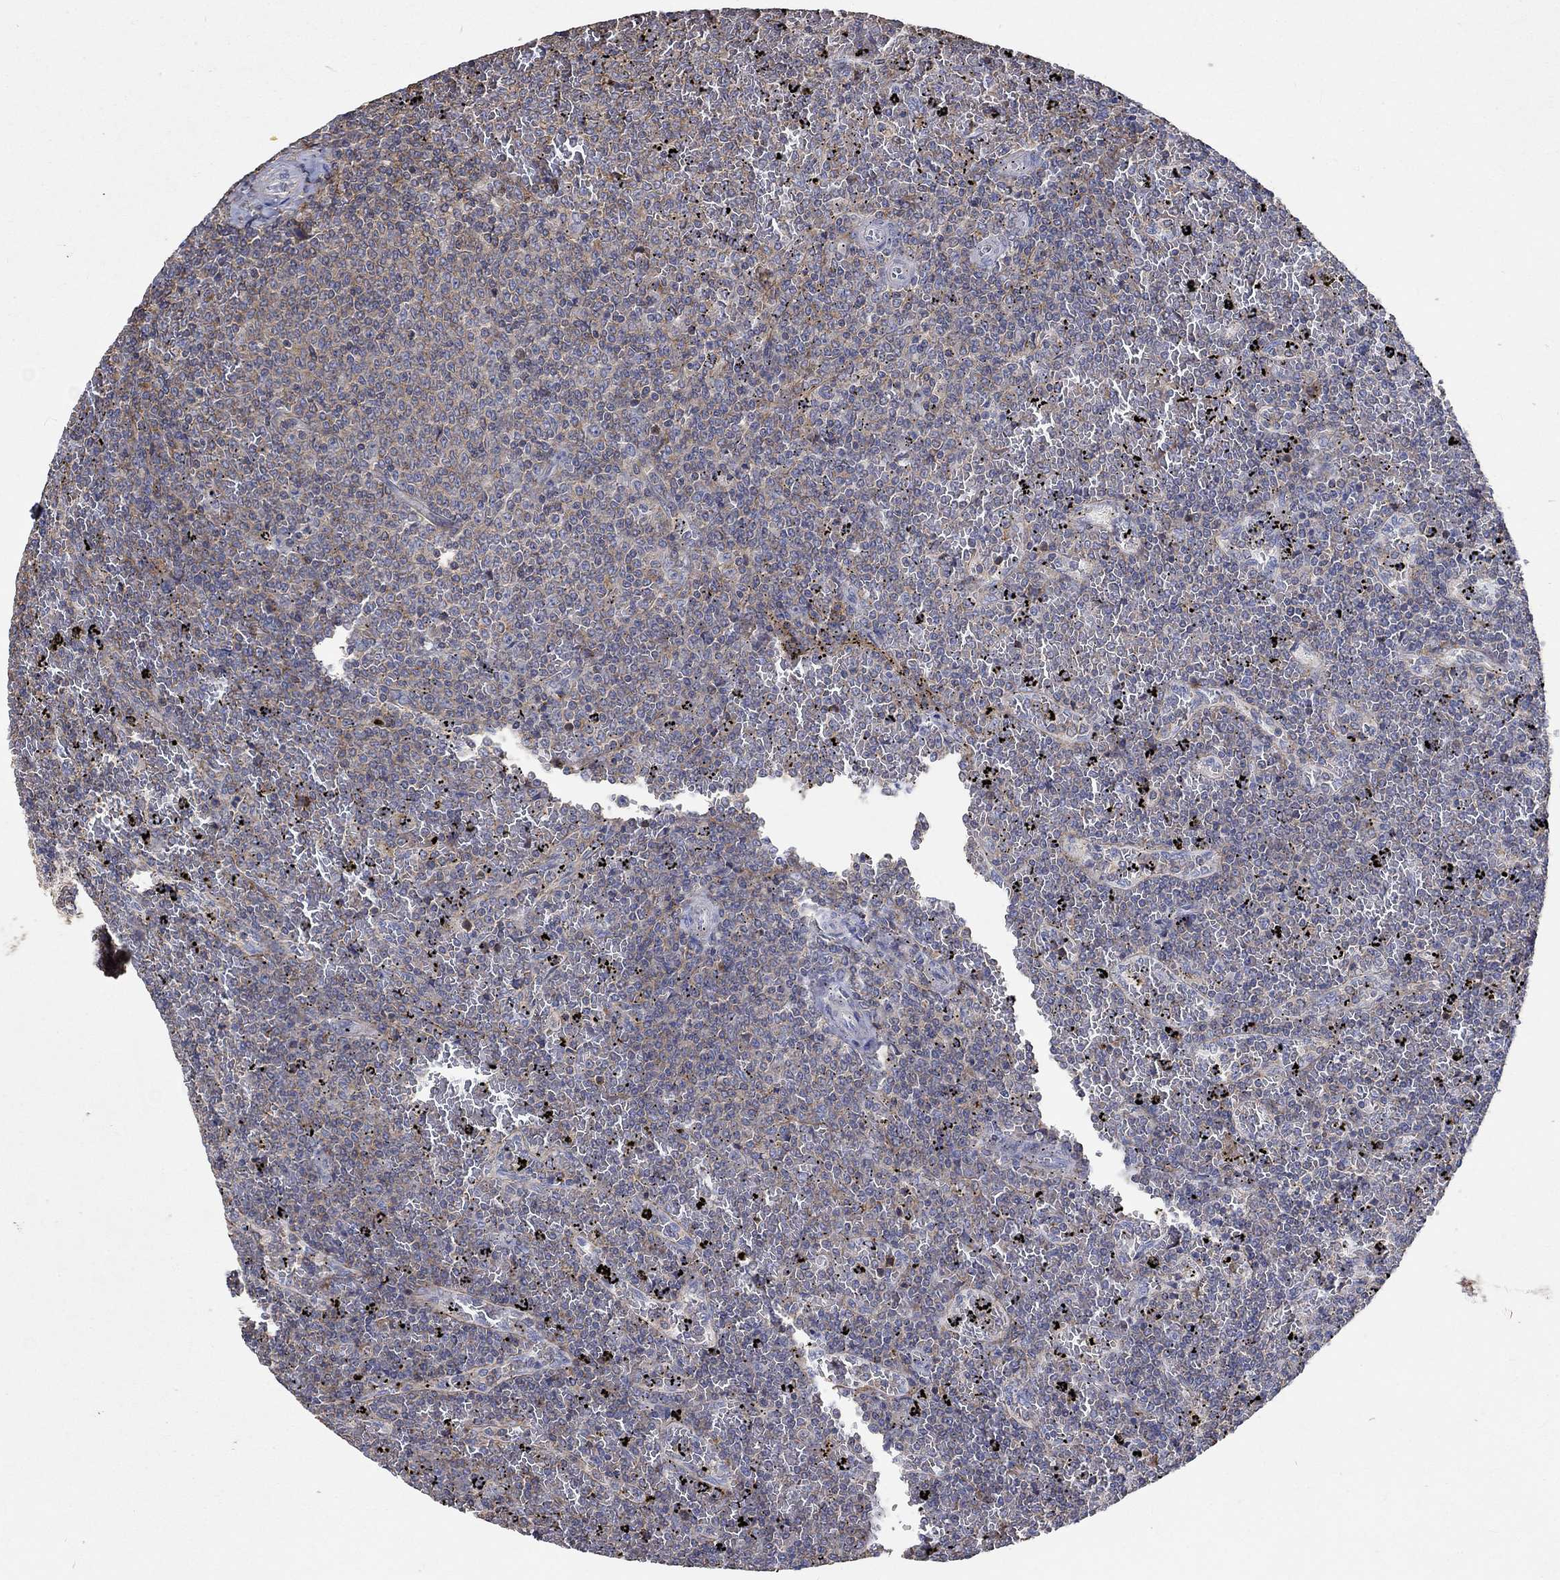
{"staining": {"intensity": "negative", "quantity": "none", "location": "none"}, "tissue": "lymphoma", "cell_type": "Tumor cells", "image_type": "cancer", "snomed": [{"axis": "morphology", "description": "Malignant lymphoma, non-Hodgkin's type, Low grade"}, {"axis": "topography", "description": "Spleen"}], "caption": "High magnification brightfield microscopy of malignant lymphoma, non-Hodgkin's type (low-grade) stained with DAB (3,3'-diaminobenzidine) (brown) and counterstained with hematoxylin (blue): tumor cells show no significant positivity. The staining is performed using DAB brown chromogen with nuclei counter-stained in using hematoxylin.", "gene": "TNFAIP8L3", "patient": {"sex": "female", "age": 77}}